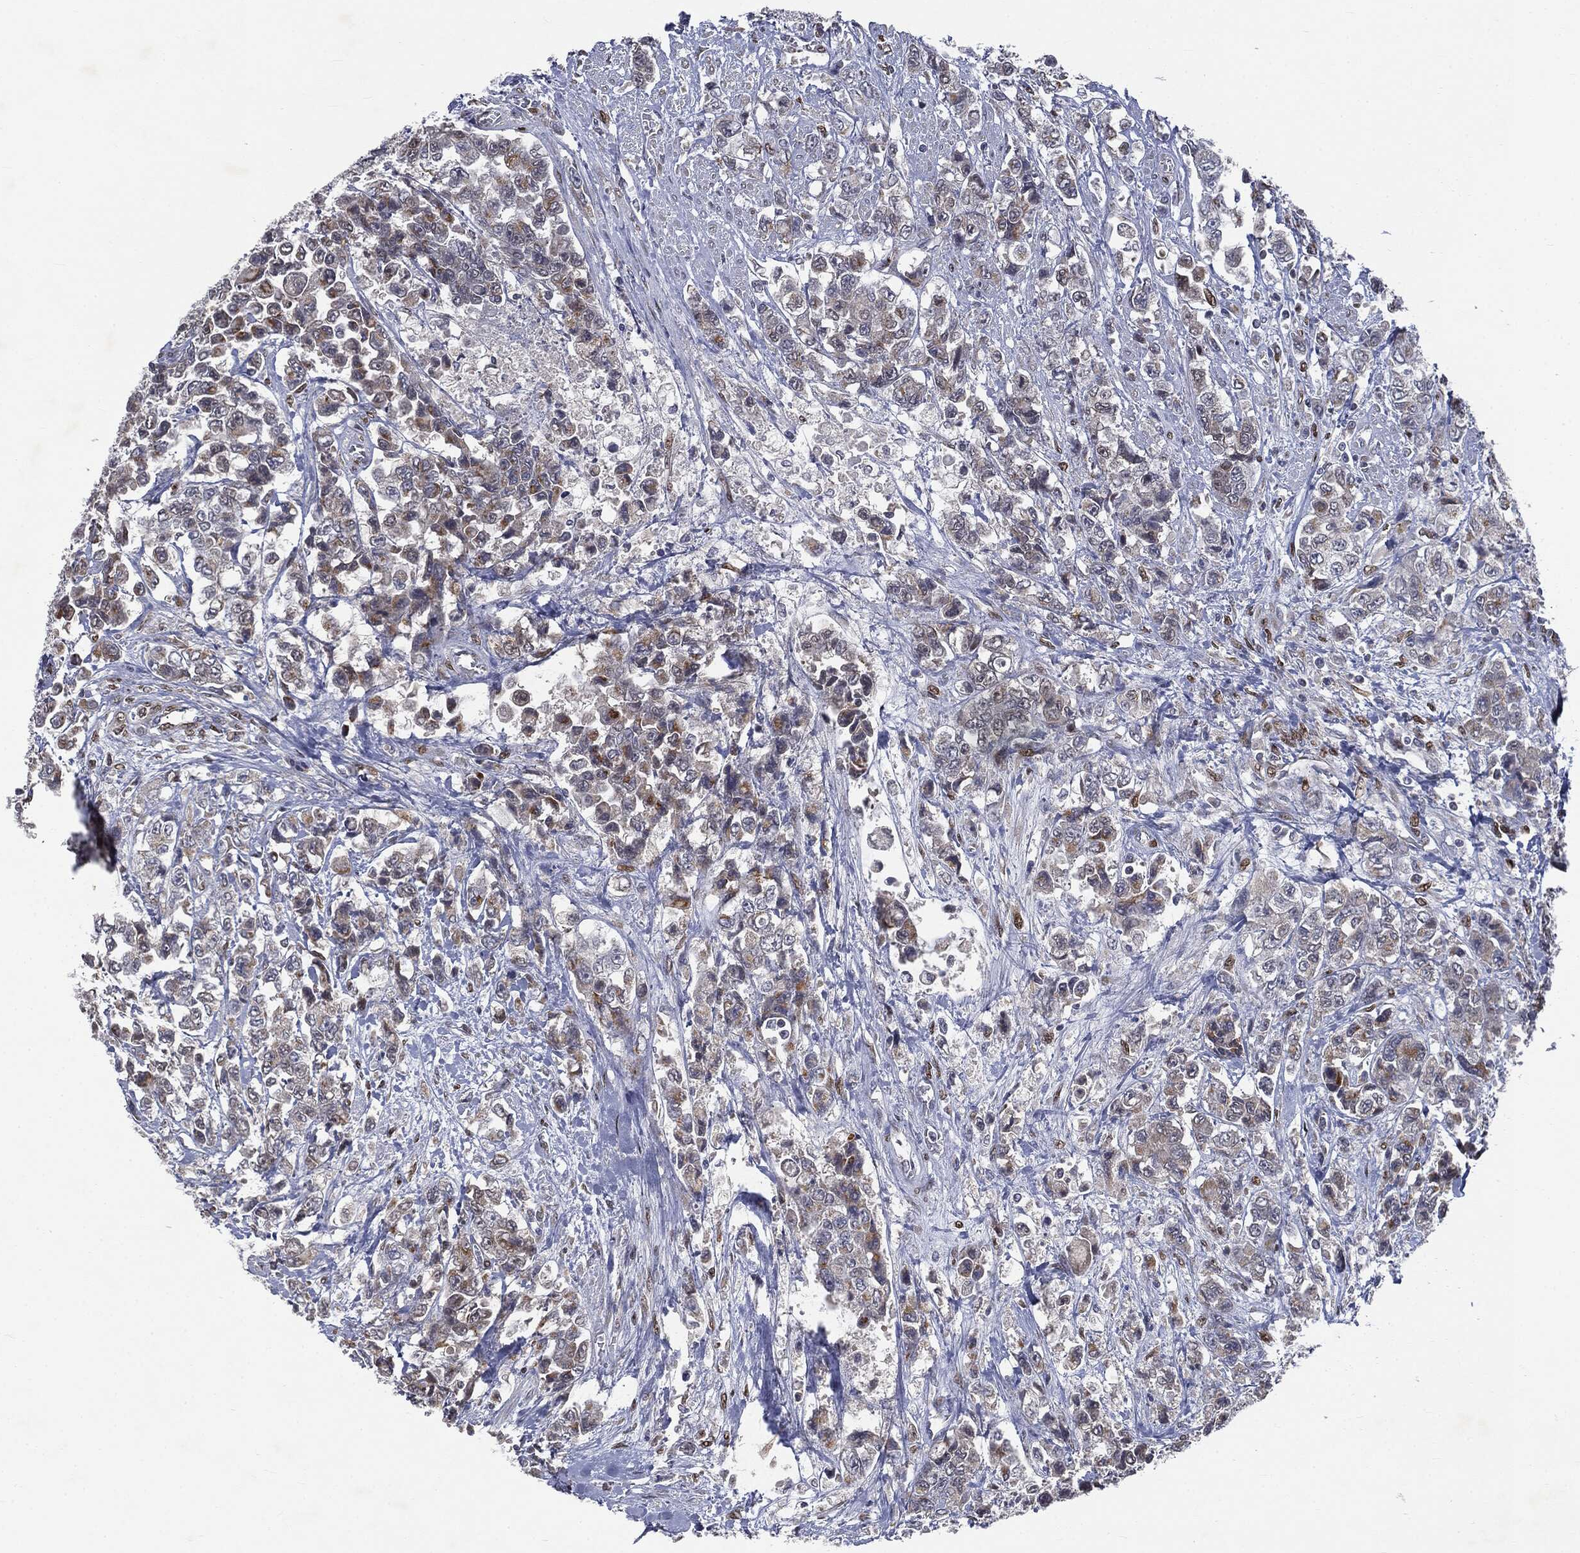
{"staining": {"intensity": "moderate", "quantity": "<25%", "location": "cytoplasmic/membranous"}, "tissue": "urothelial cancer", "cell_type": "Tumor cells", "image_type": "cancer", "snomed": [{"axis": "morphology", "description": "Urothelial carcinoma, High grade"}, {"axis": "topography", "description": "Urinary bladder"}], "caption": "Human urothelial cancer stained with a protein marker demonstrates moderate staining in tumor cells.", "gene": "CASD1", "patient": {"sex": "female", "age": 78}}